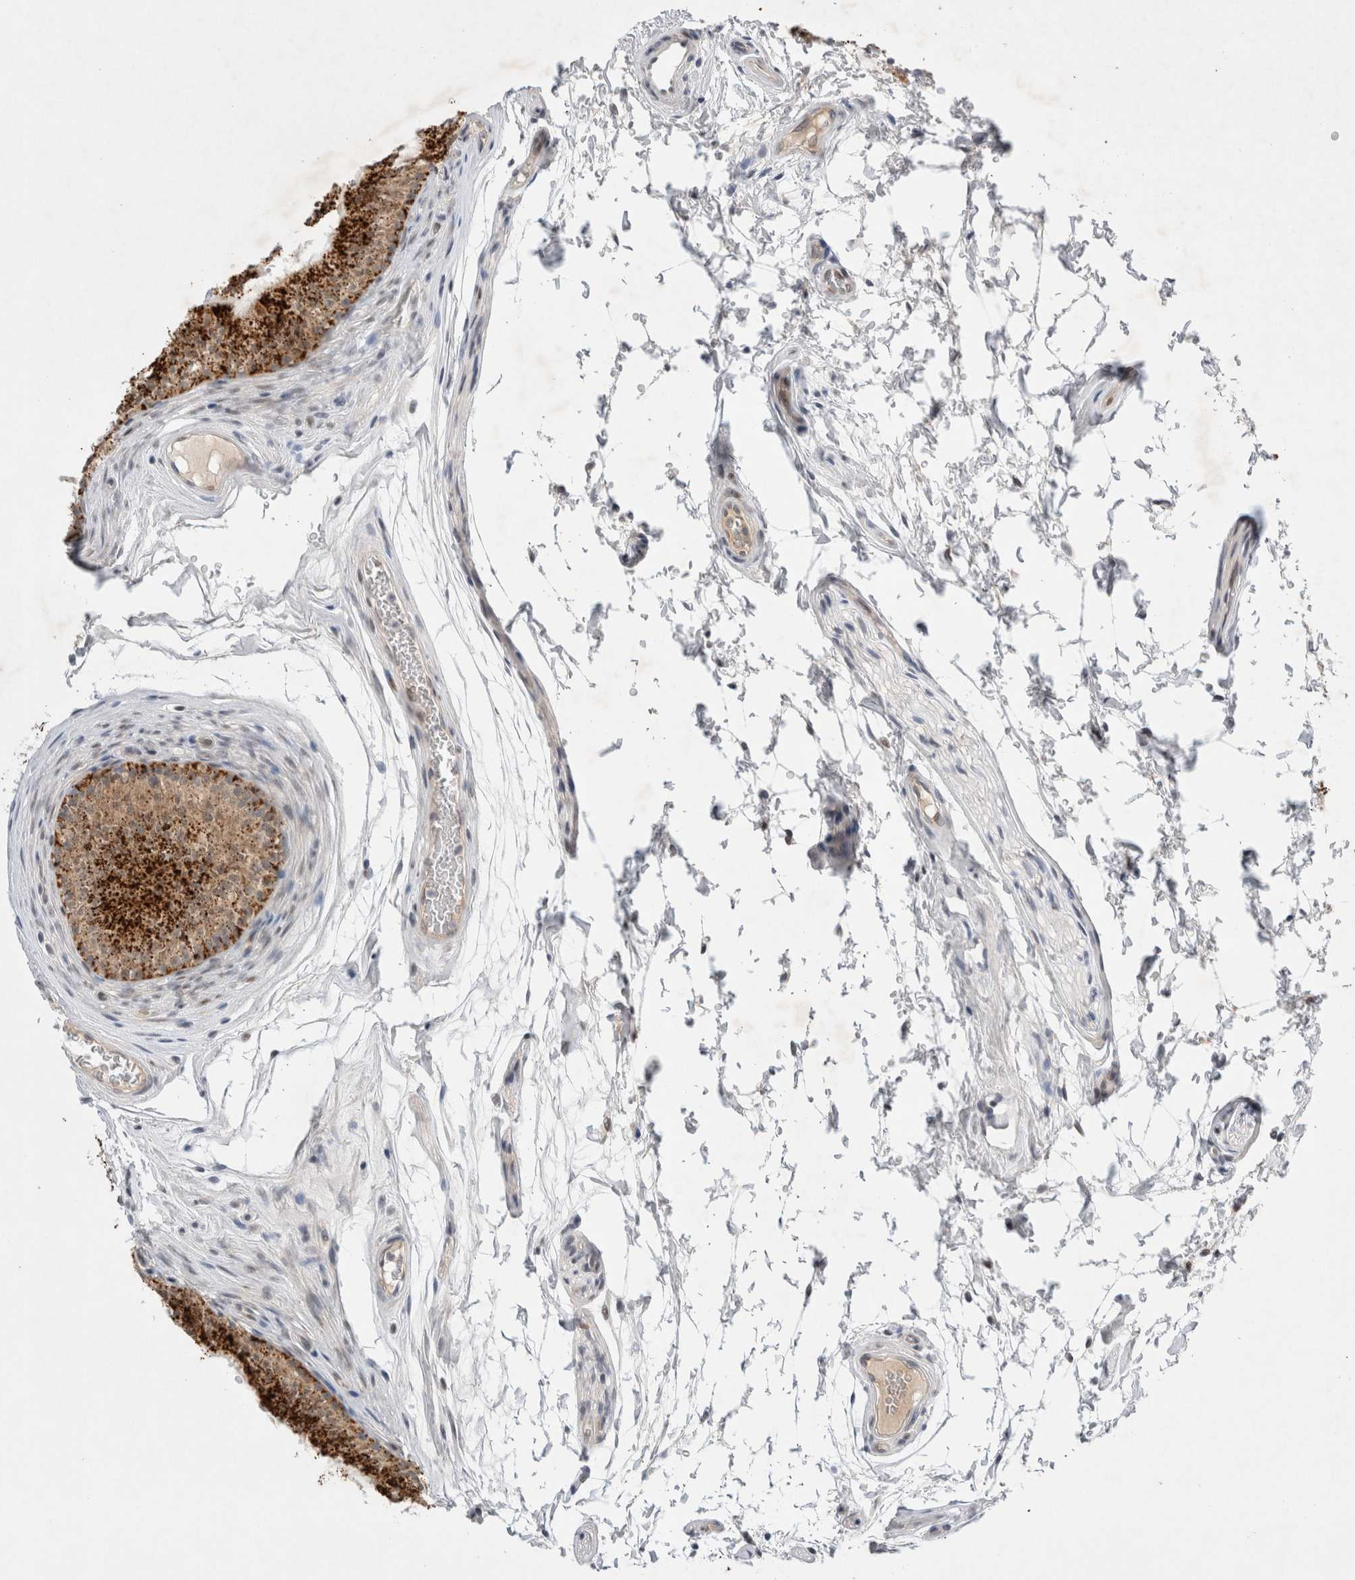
{"staining": {"intensity": "strong", "quantity": ">75%", "location": "cytoplasmic/membranous,nuclear"}, "tissue": "epididymis", "cell_type": "Glandular cells", "image_type": "normal", "snomed": [{"axis": "morphology", "description": "Normal tissue, NOS"}, {"axis": "topography", "description": "Epididymis"}], "caption": "DAB immunohistochemical staining of unremarkable epididymis exhibits strong cytoplasmic/membranous,nuclear protein positivity in approximately >75% of glandular cells.", "gene": "WIPF2", "patient": {"sex": "male", "age": 36}}